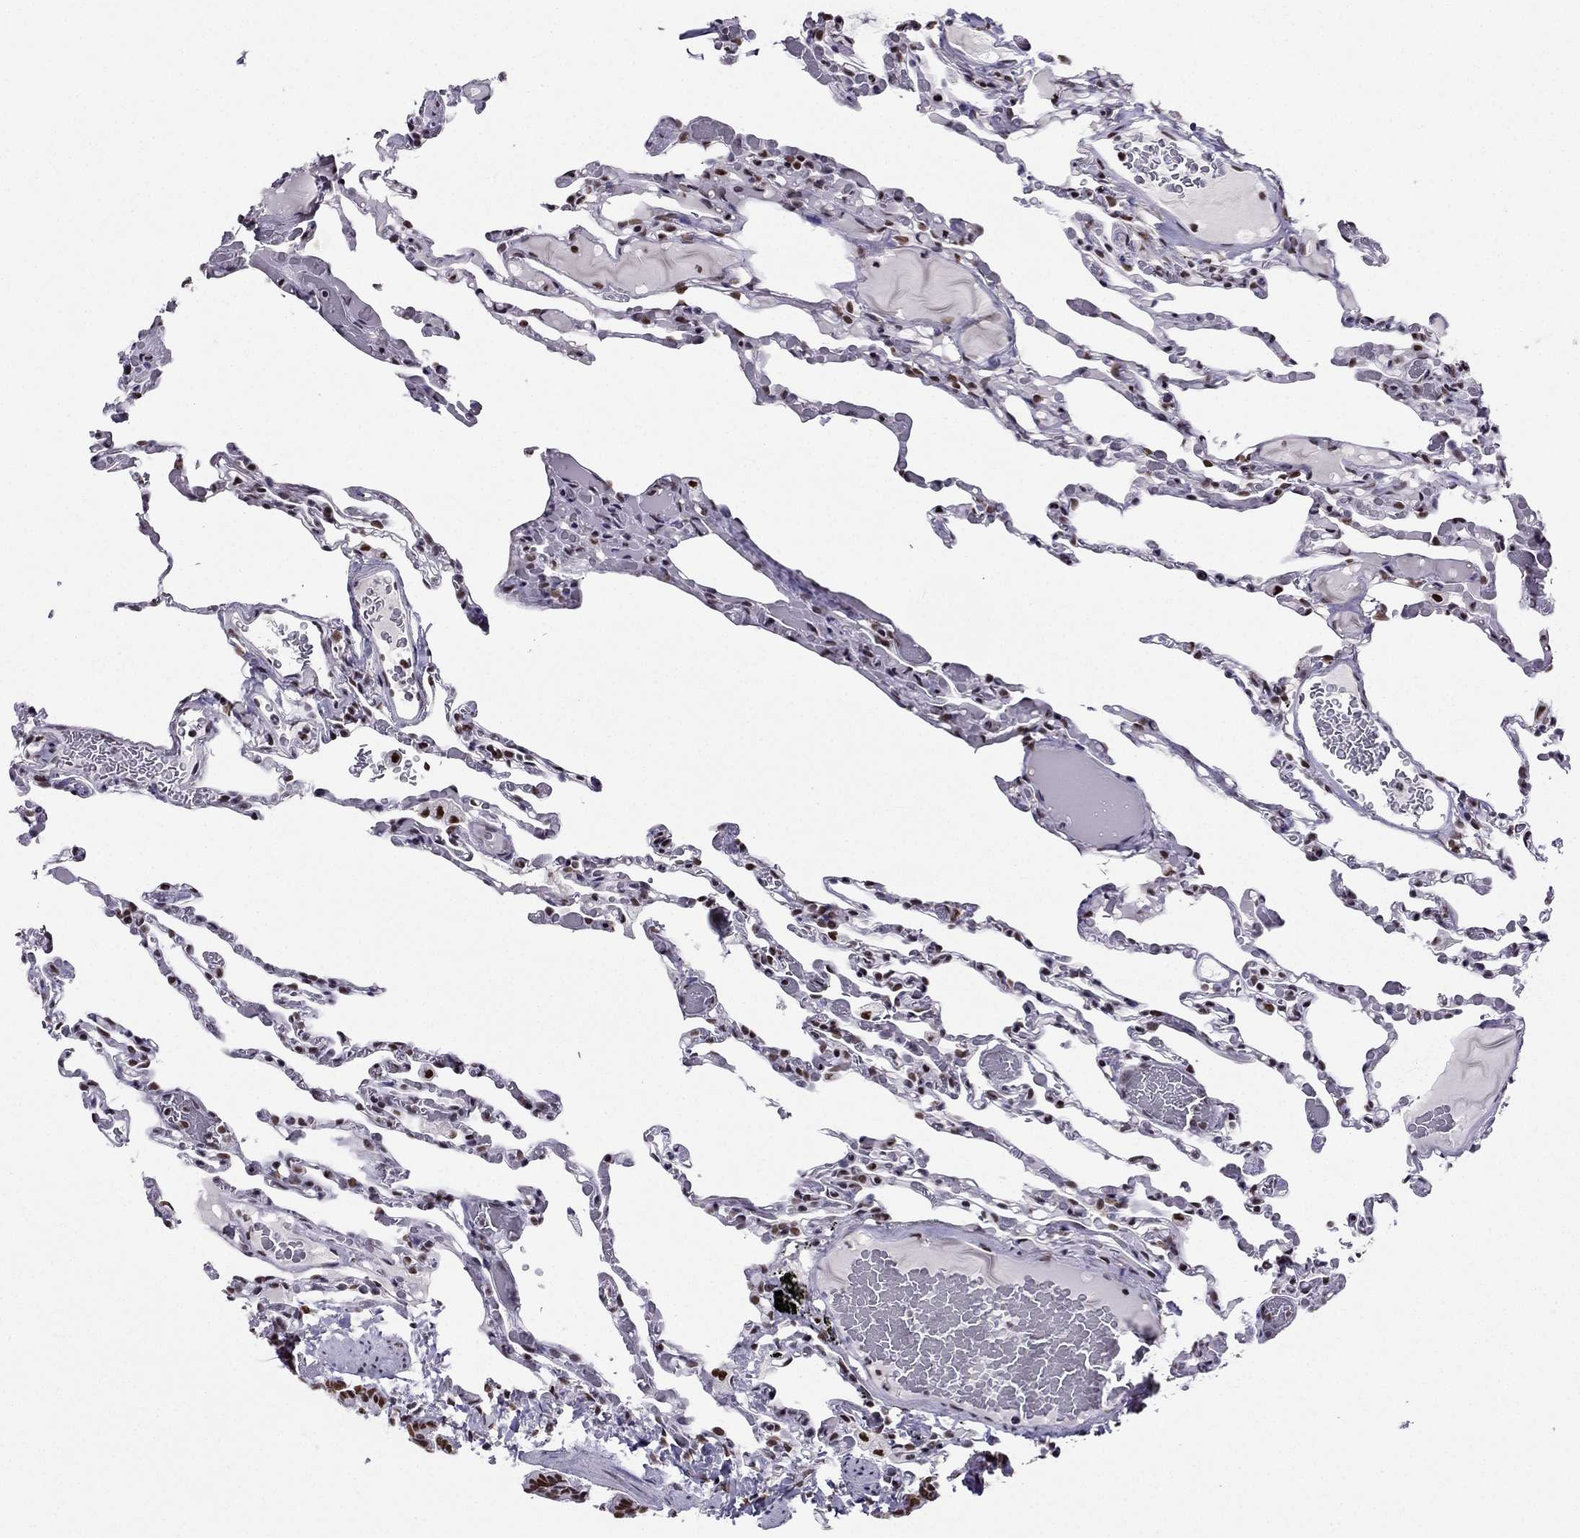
{"staining": {"intensity": "weak", "quantity": "<25%", "location": "nuclear"}, "tissue": "lung", "cell_type": "Alveolar cells", "image_type": "normal", "snomed": [{"axis": "morphology", "description": "Normal tissue, NOS"}, {"axis": "topography", "description": "Lung"}], "caption": "Photomicrograph shows no protein staining in alveolar cells of benign lung. (DAB immunohistochemistry visualized using brightfield microscopy, high magnification).", "gene": "ZNF420", "patient": {"sex": "female", "age": 43}}